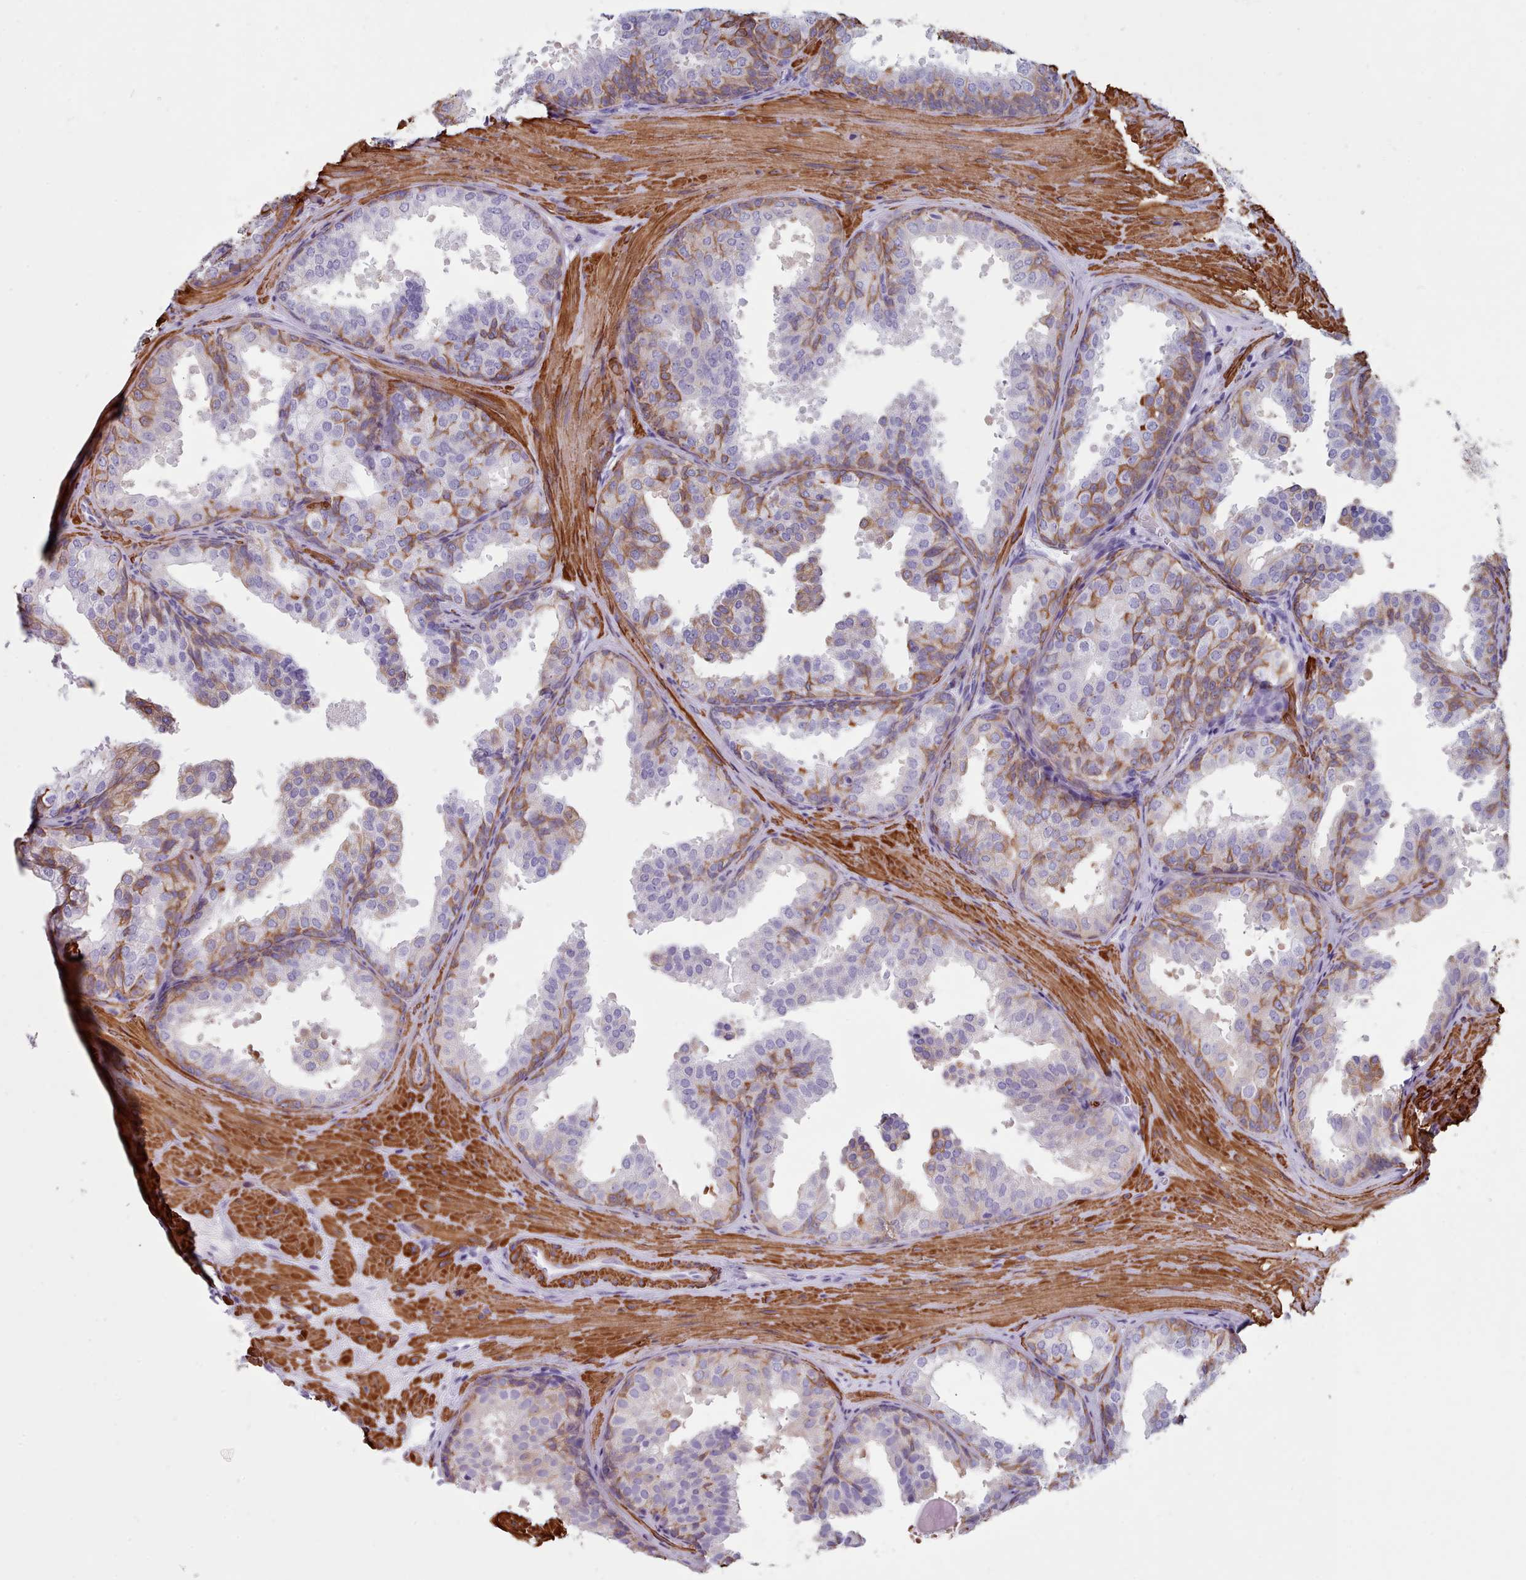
{"staining": {"intensity": "moderate", "quantity": "25%-75%", "location": "cytoplasmic/membranous"}, "tissue": "prostate", "cell_type": "Glandular cells", "image_type": "normal", "snomed": [{"axis": "morphology", "description": "Normal tissue, NOS"}, {"axis": "topography", "description": "Prostate"}], "caption": "The histopathology image shows a brown stain indicating the presence of a protein in the cytoplasmic/membranous of glandular cells in prostate.", "gene": "FPGS", "patient": {"sex": "male", "age": 37}}